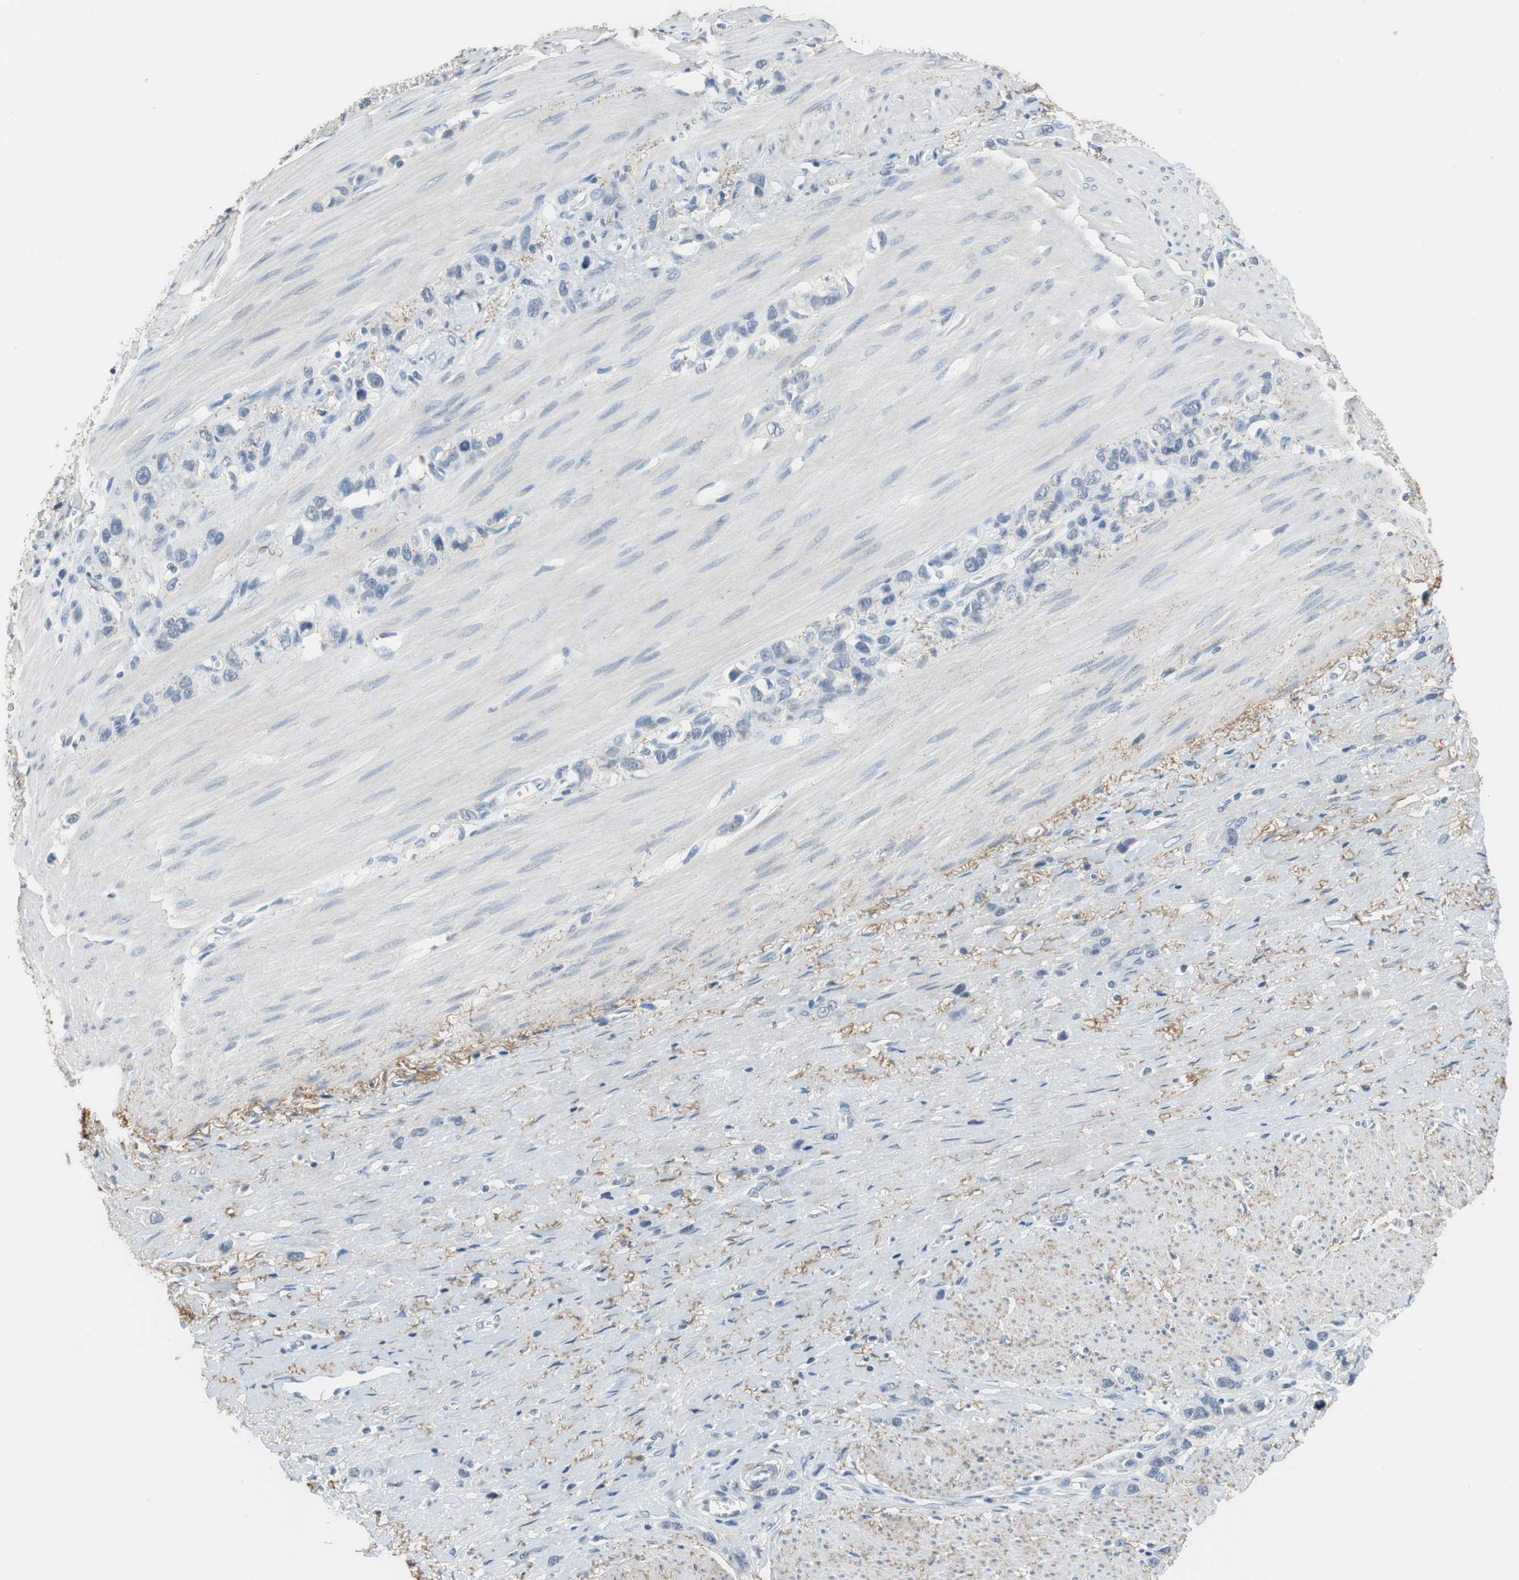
{"staining": {"intensity": "negative", "quantity": "none", "location": "none"}, "tissue": "stomach cancer", "cell_type": "Tumor cells", "image_type": "cancer", "snomed": [{"axis": "morphology", "description": "Normal tissue, NOS"}, {"axis": "morphology", "description": "Adenocarcinoma, NOS"}, {"axis": "morphology", "description": "Adenocarcinoma, High grade"}, {"axis": "topography", "description": "Stomach, upper"}, {"axis": "topography", "description": "Stomach"}], "caption": "Stomach cancer (adenocarcinoma (high-grade)) was stained to show a protein in brown. There is no significant positivity in tumor cells. (DAB immunohistochemistry visualized using brightfield microscopy, high magnification).", "gene": "MUC7", "patient": {"sex": "female", "age": 65}}